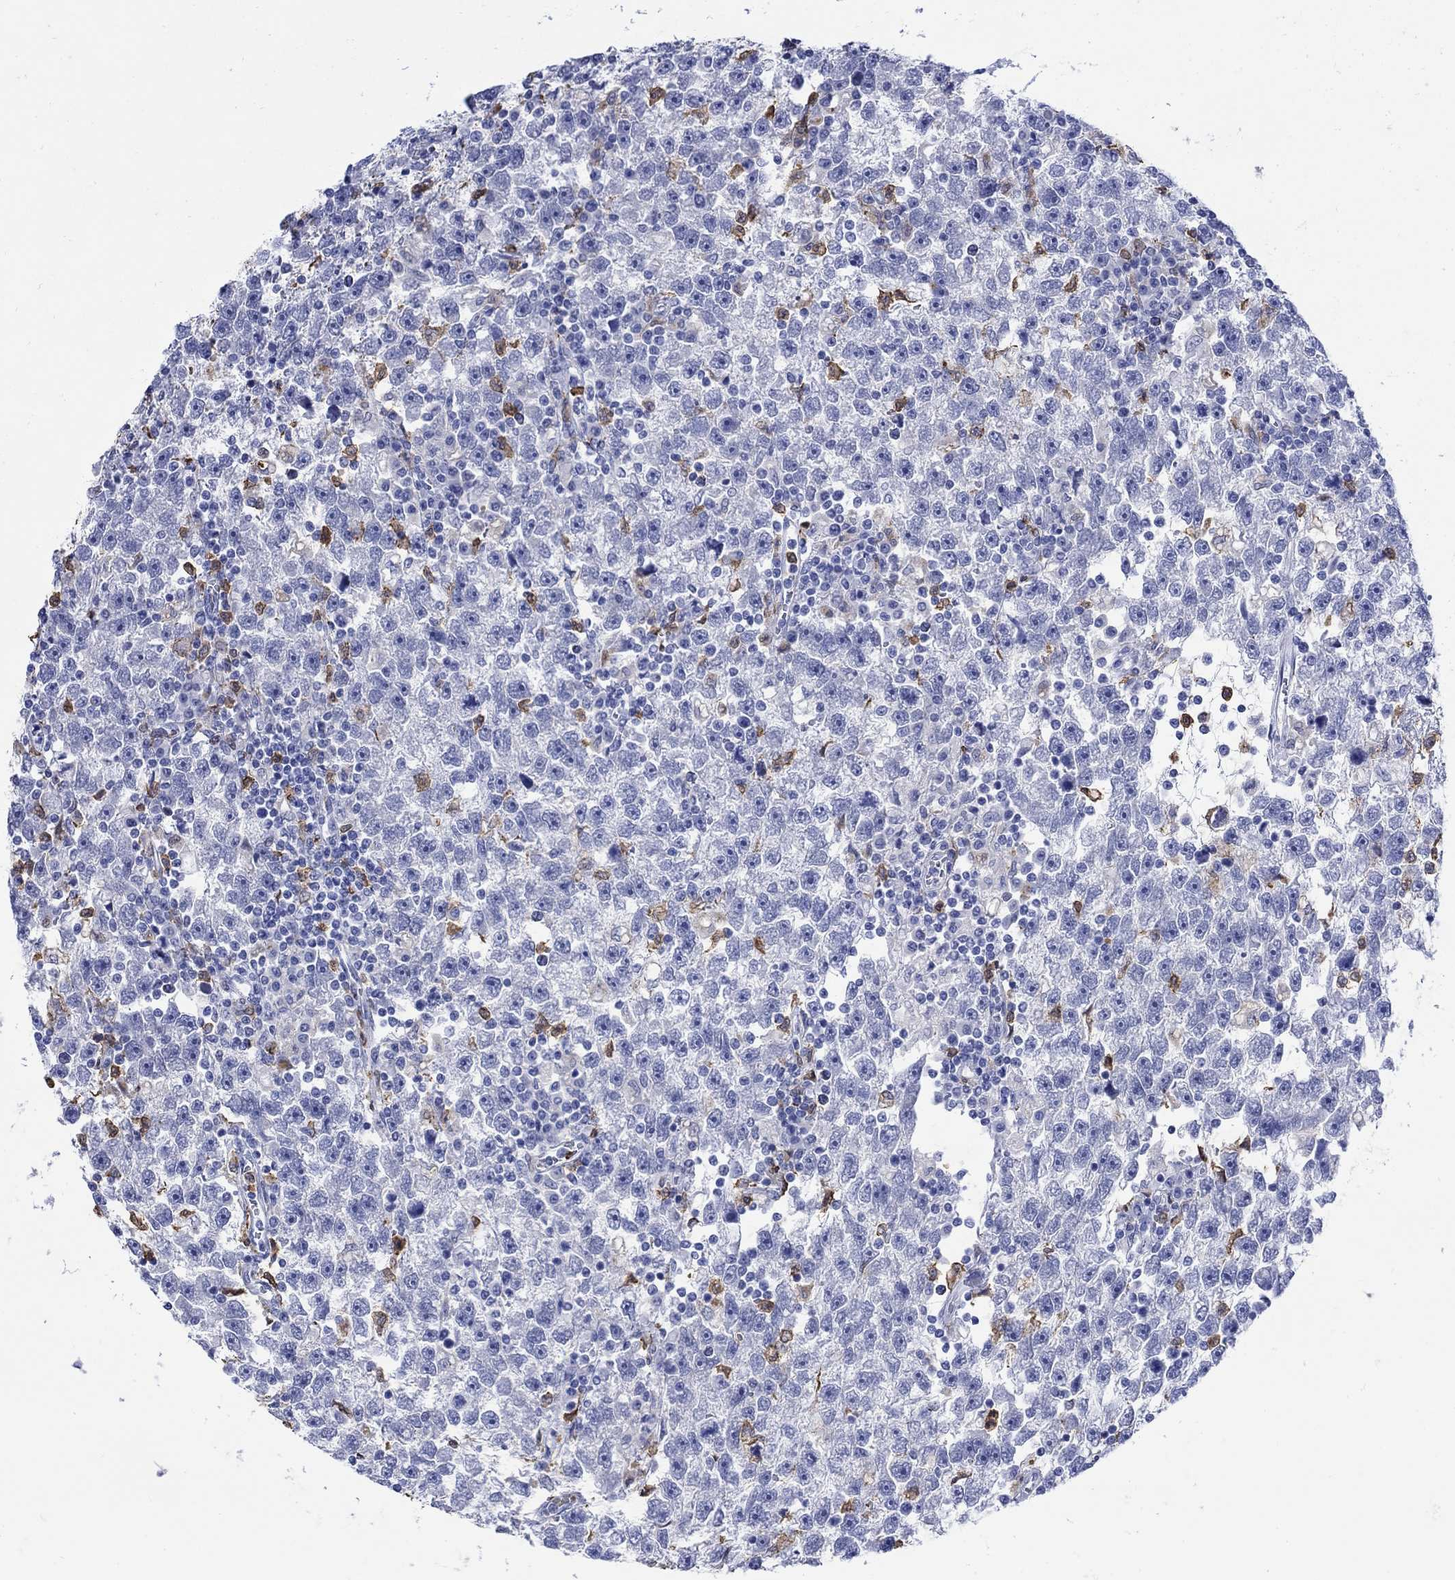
{"staining": {"intensity": "negative", "quantity": "none", "location": "none"}, "tissue": "testis cancer", "cell_type": "Tumor cells", "image_type": "cancer", "snomed": [{"axis": "morphology", "description": "Seminoma, NOS"}, {"axis": "topography", "description": "Testis"}], "caption": "High power microscopy micrograph of an IHC image of testis cancer (seminoma), revealing no significant staining in tumor cells. The staining was performed using DAB to visualize the protein expression in brown, while the nuclei were stained in blue with hematoxylin (Magnification: 20x).", "gene": "LINGO3", "patient": {"sex": "male", "age": 47}}